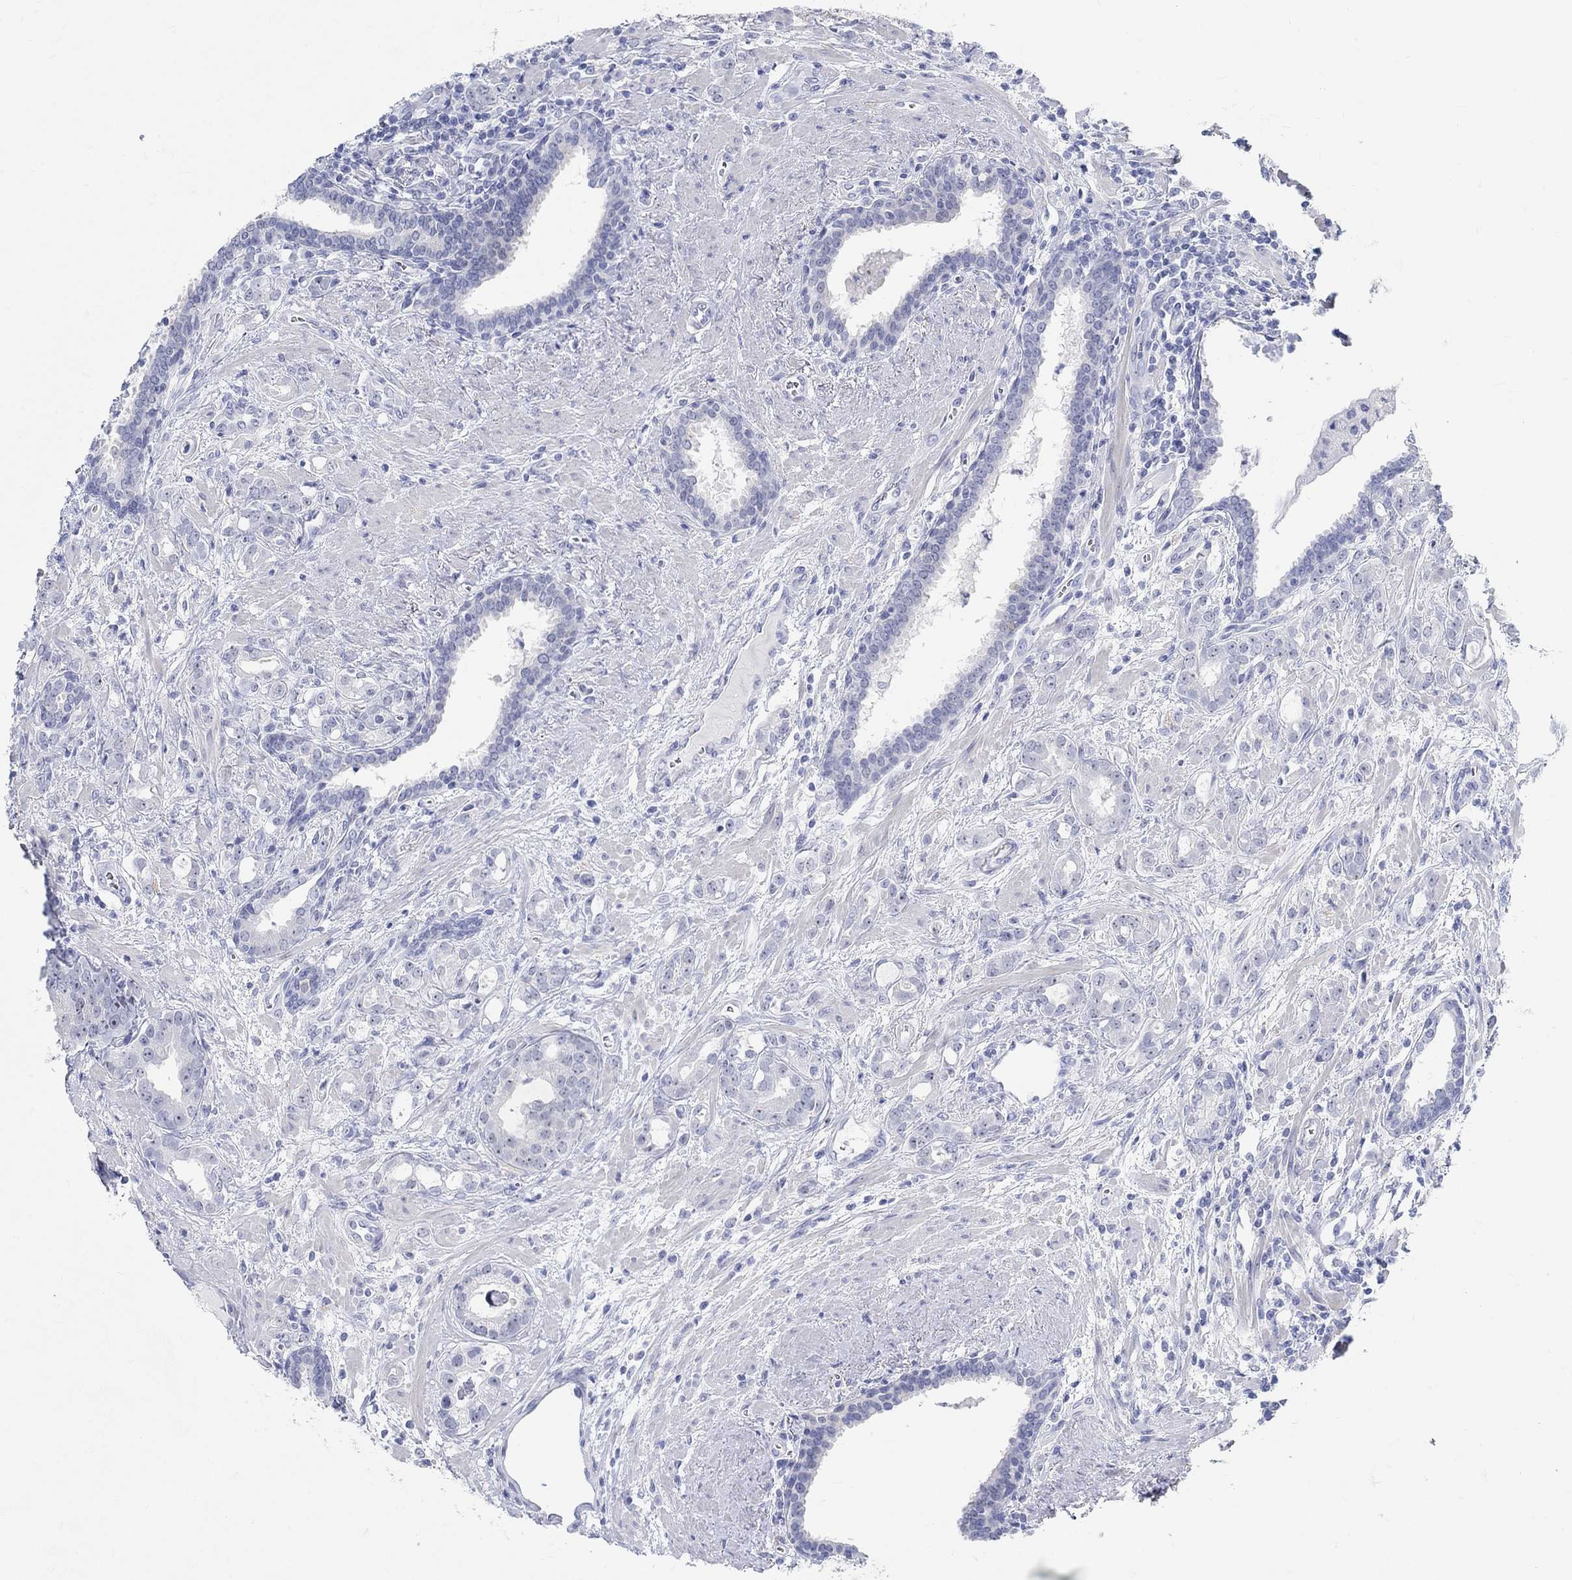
{"staining": {"intensity": "negative", "quantity": "none", "location": "none"}, "tissue": "prostate cancer", "cell_type": "Tumor cells", "image_type": "cancer", "snomed": [{"axis": "morphology", "description": "Adenocarcinoma, NOS"}, {"axis": "topography", "description": "Prostate"}], "caption": "Immunohistochemistry image of neoplastic tissue: prostate cancer stained with DAB (3,3'-diaminobenzidine) displays no significant protein expression in tumor cells.", "gene": "GRIA3", "patient": {"sex": "male", "age": 57}}